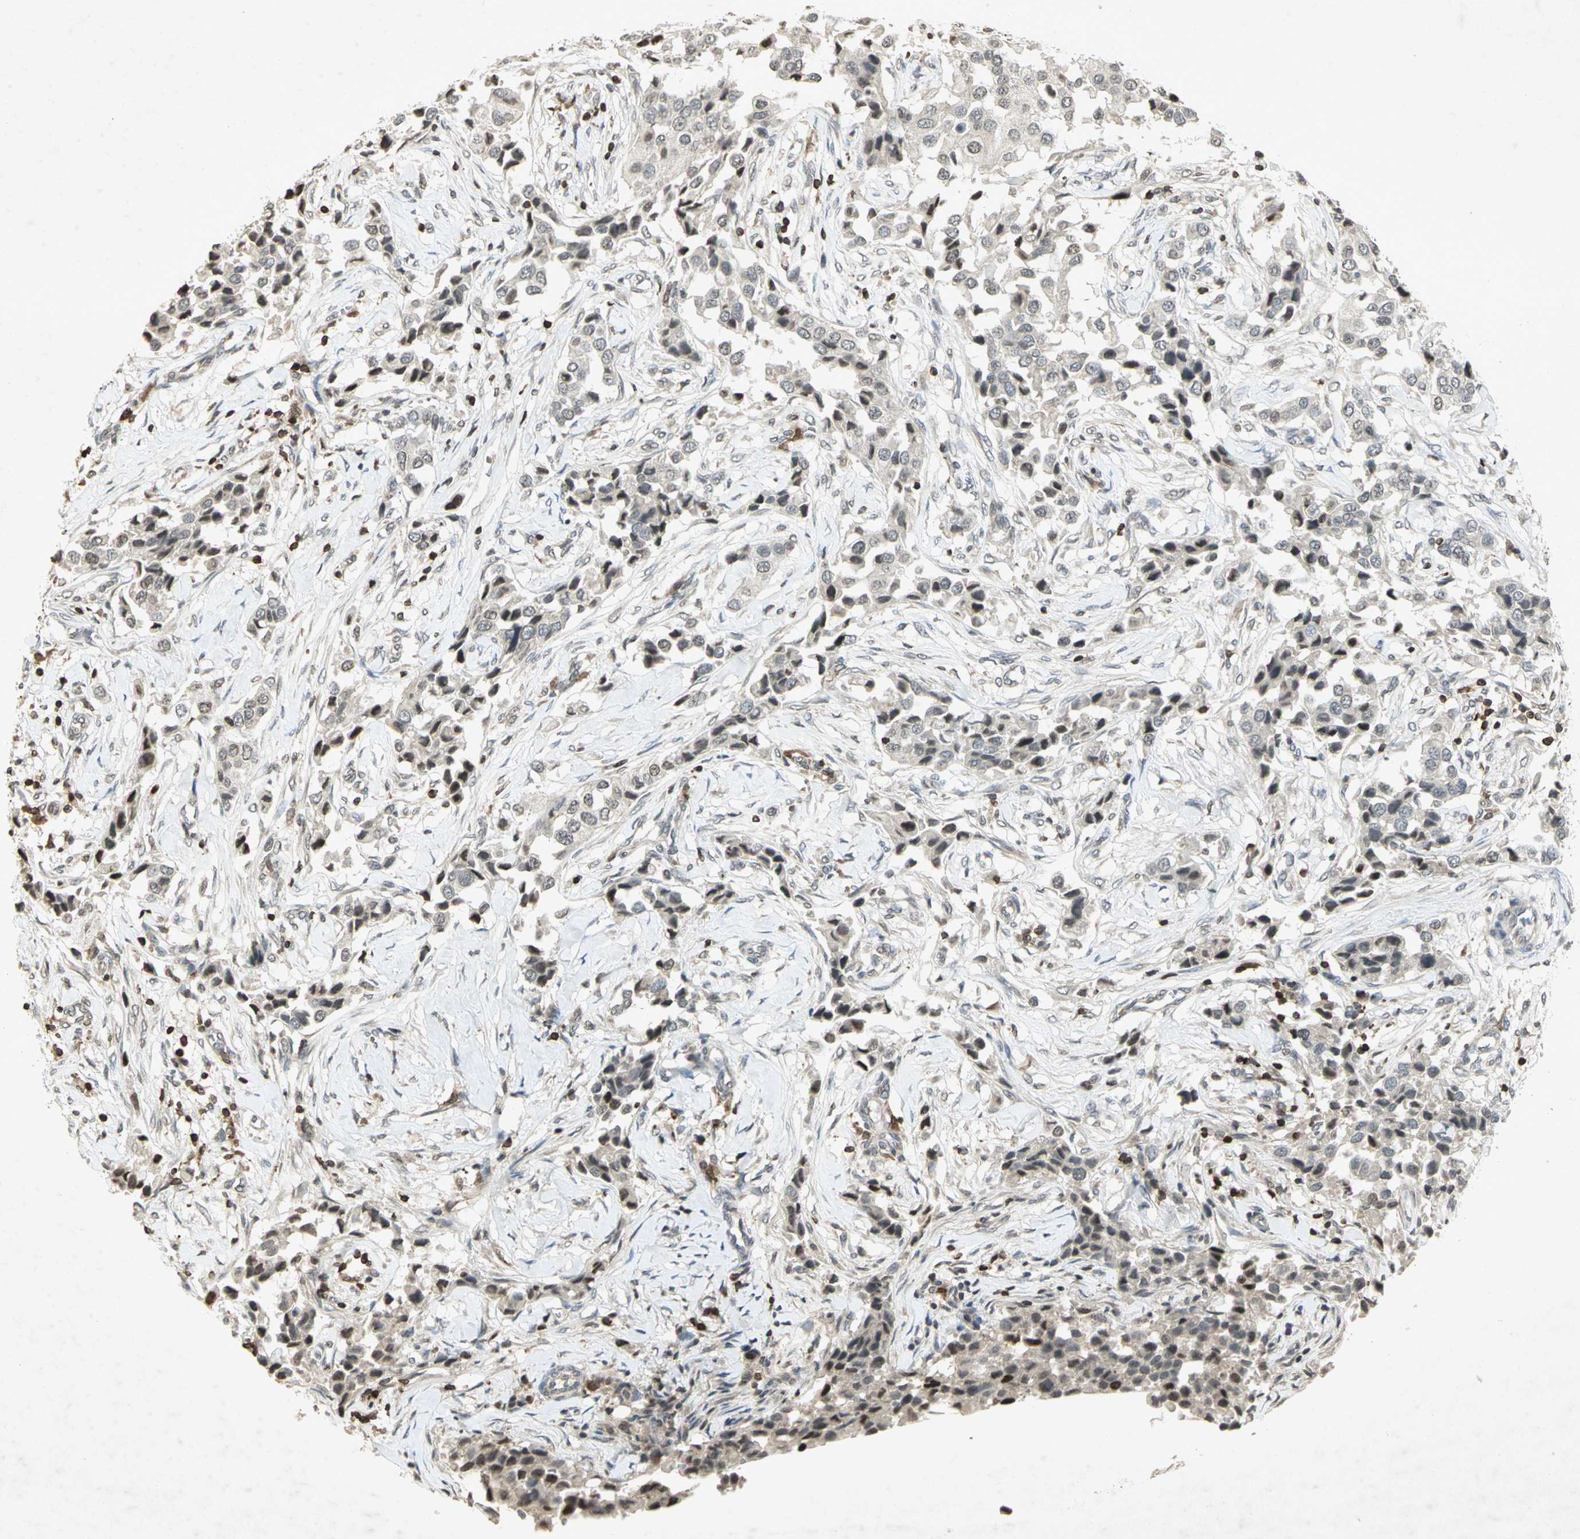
{"staining": {"intensity": "negative", "quantity": "none", "location": "none"}, "tissue": "breast cancer", "cell_type": "Tumor cells", "image_type": "cancer", "snomed": [{"axis": "morphology", "description": "Duct carcinoma"}, {"axis": "topography", "description": "Breast"}], "caption": "Tumor cells are negative for brown protein staining in breast infiltrating ductal carcinoma.", "gene": "IL16", "patient": {"sex": "female", "age": 80}}